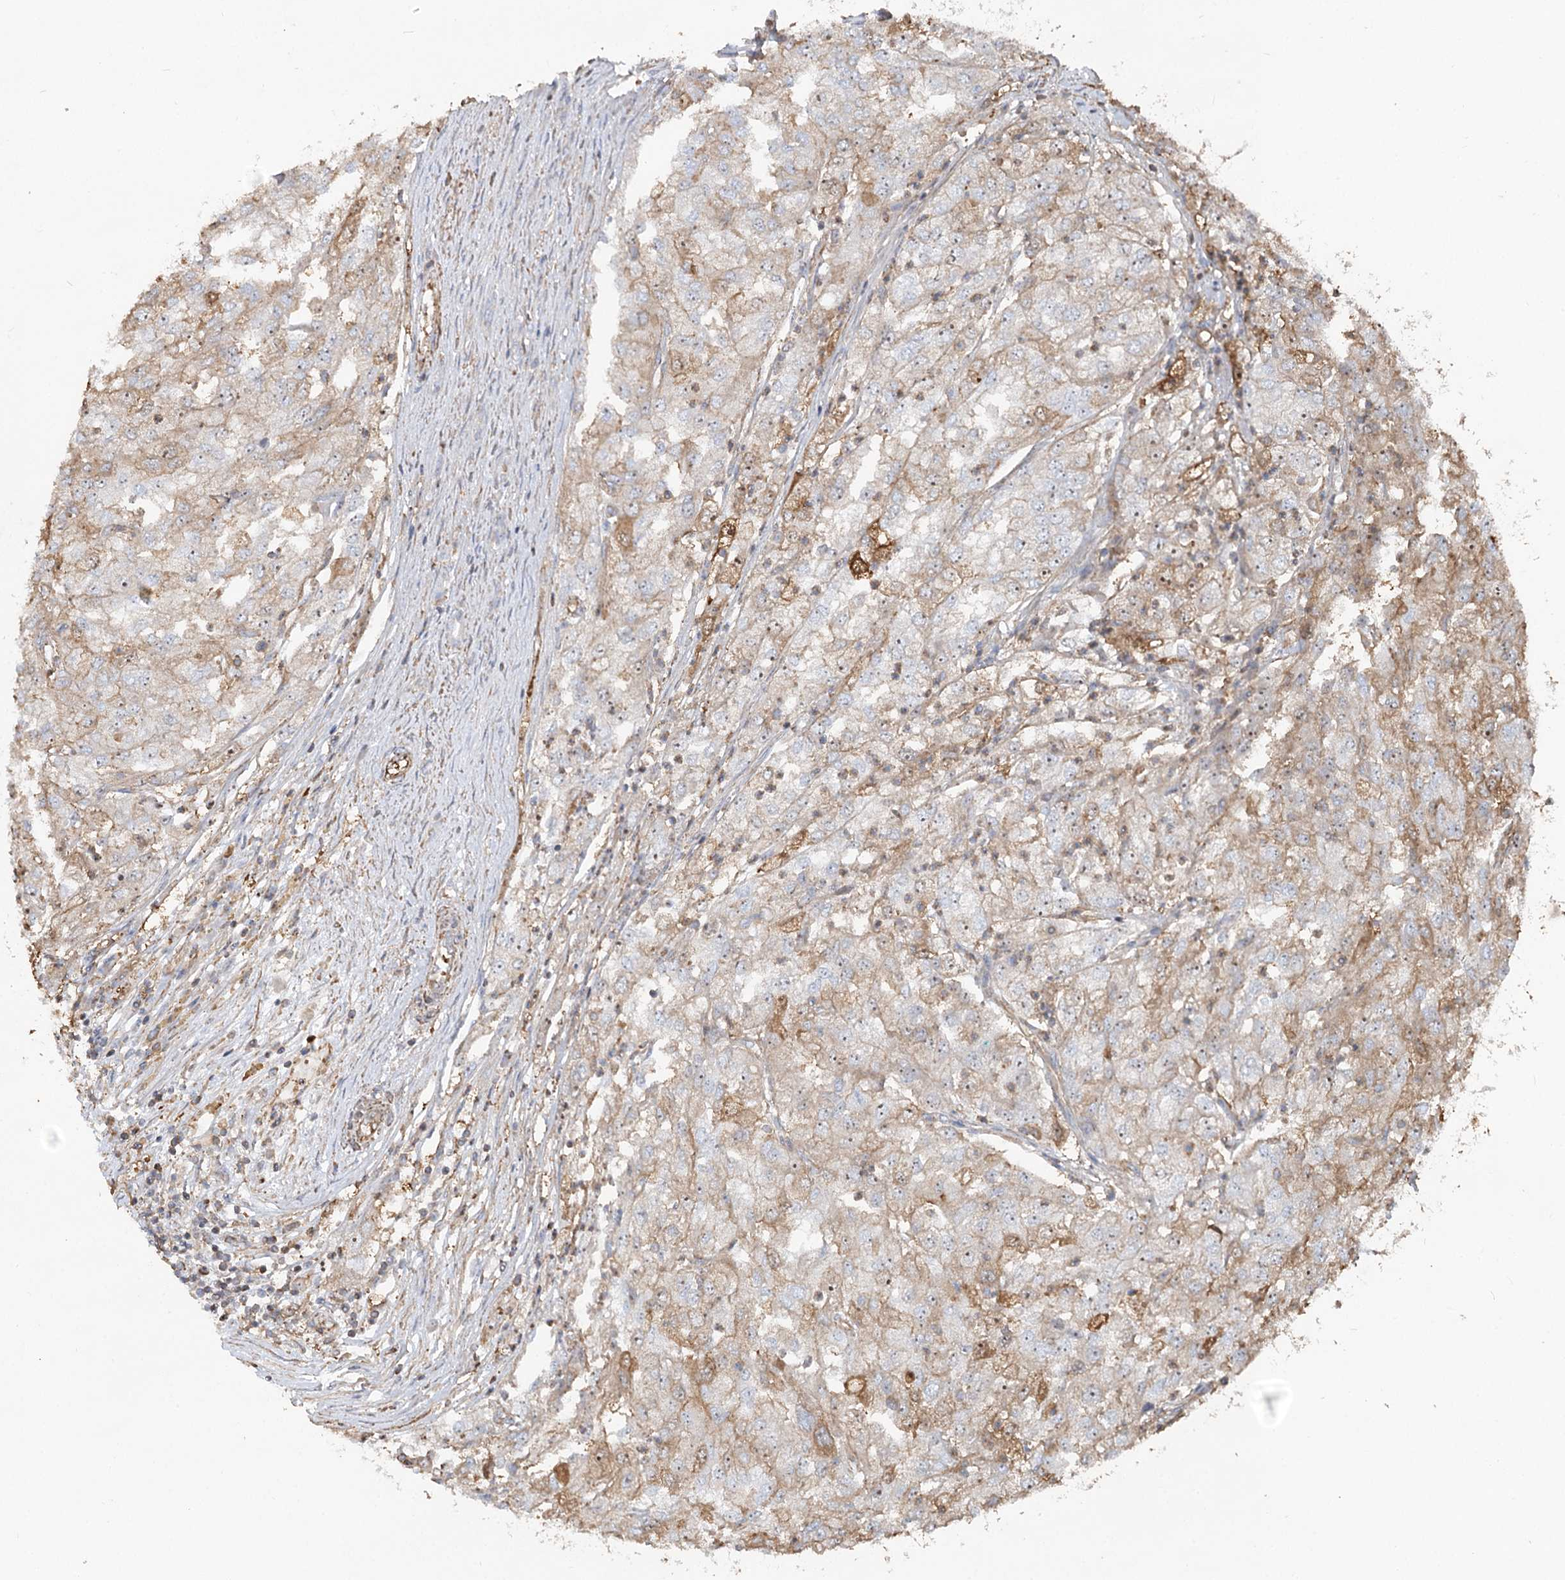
{"staining": {"intensity": "moderate", "quantity": "<25%", "location": "cytoplasmic/membranous"}, "tissue": "renal cancer", "cell_type": "Tumor cells", "image_type": "cancer", "snomed": [{"axis": "morphology", "description": "Adenocarcinoma, NOS"}, {"axis": "topography", "description": "Kidney"}], "caption": "Moderate cytoplasmic/membranous protein positivity is identified in about <25% of tumor cells in renal cancer.", "gene": "WDR36", "patient": {"sex": "female", "age": 54}}